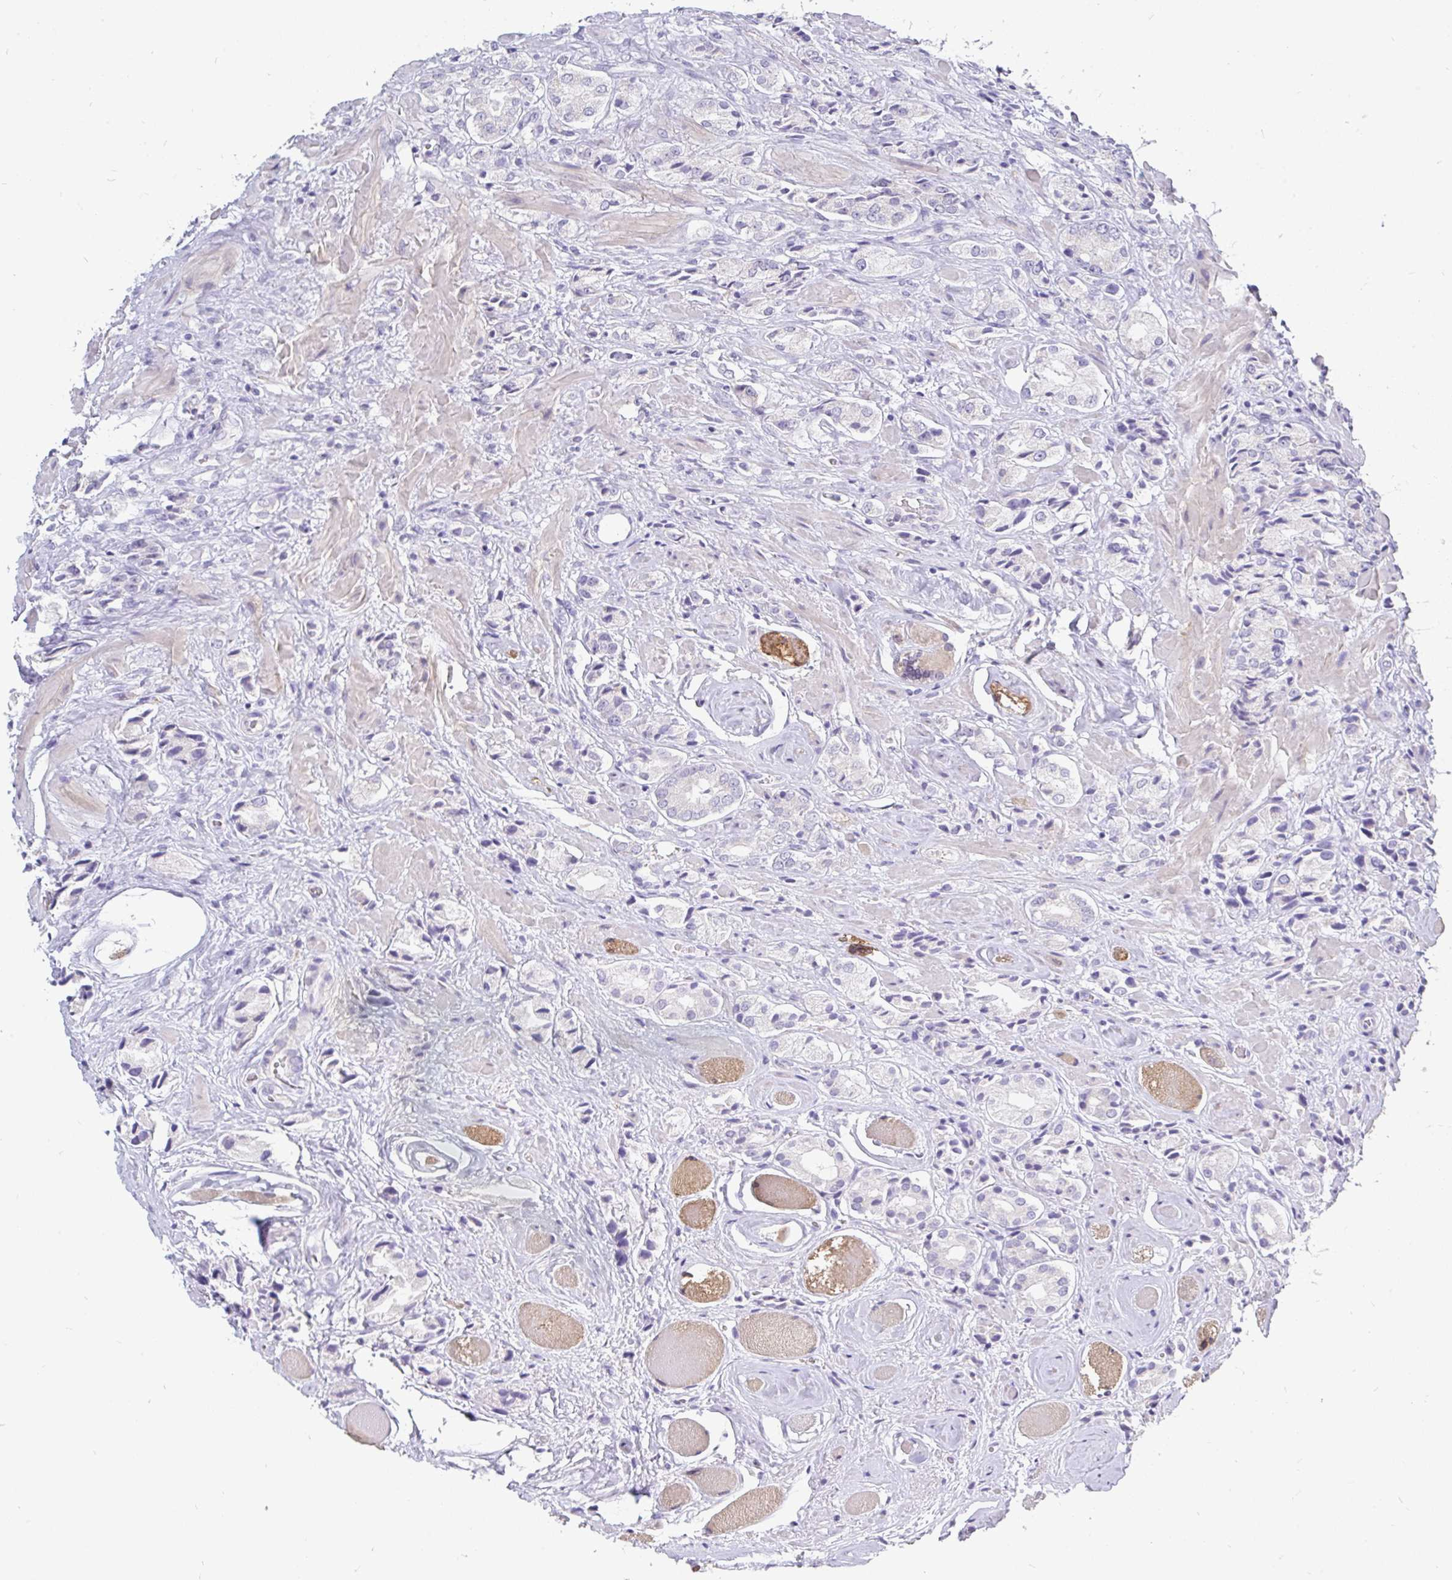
{"staining": {"intensity": "negative", "quantity": "none", "location": "none"}, "tissue": "prostate cancer", "cell_type": "Tumor cells", "image_type": "cancer", "snomed": [{"axis": "morphology", "description": "Adenocarcinoma, High grade"}, {"axis": "topography", "description": "Prostate and seminal vesicle, NOS"}], "caption": "This is an immunohistochemistry (IHC) photomicrograph of human high-grade adenocarcinoma (prostate). There is no expression in tumor cells.", "gene": "INTS5", "patient": {"sex": "male", "age": 64}}